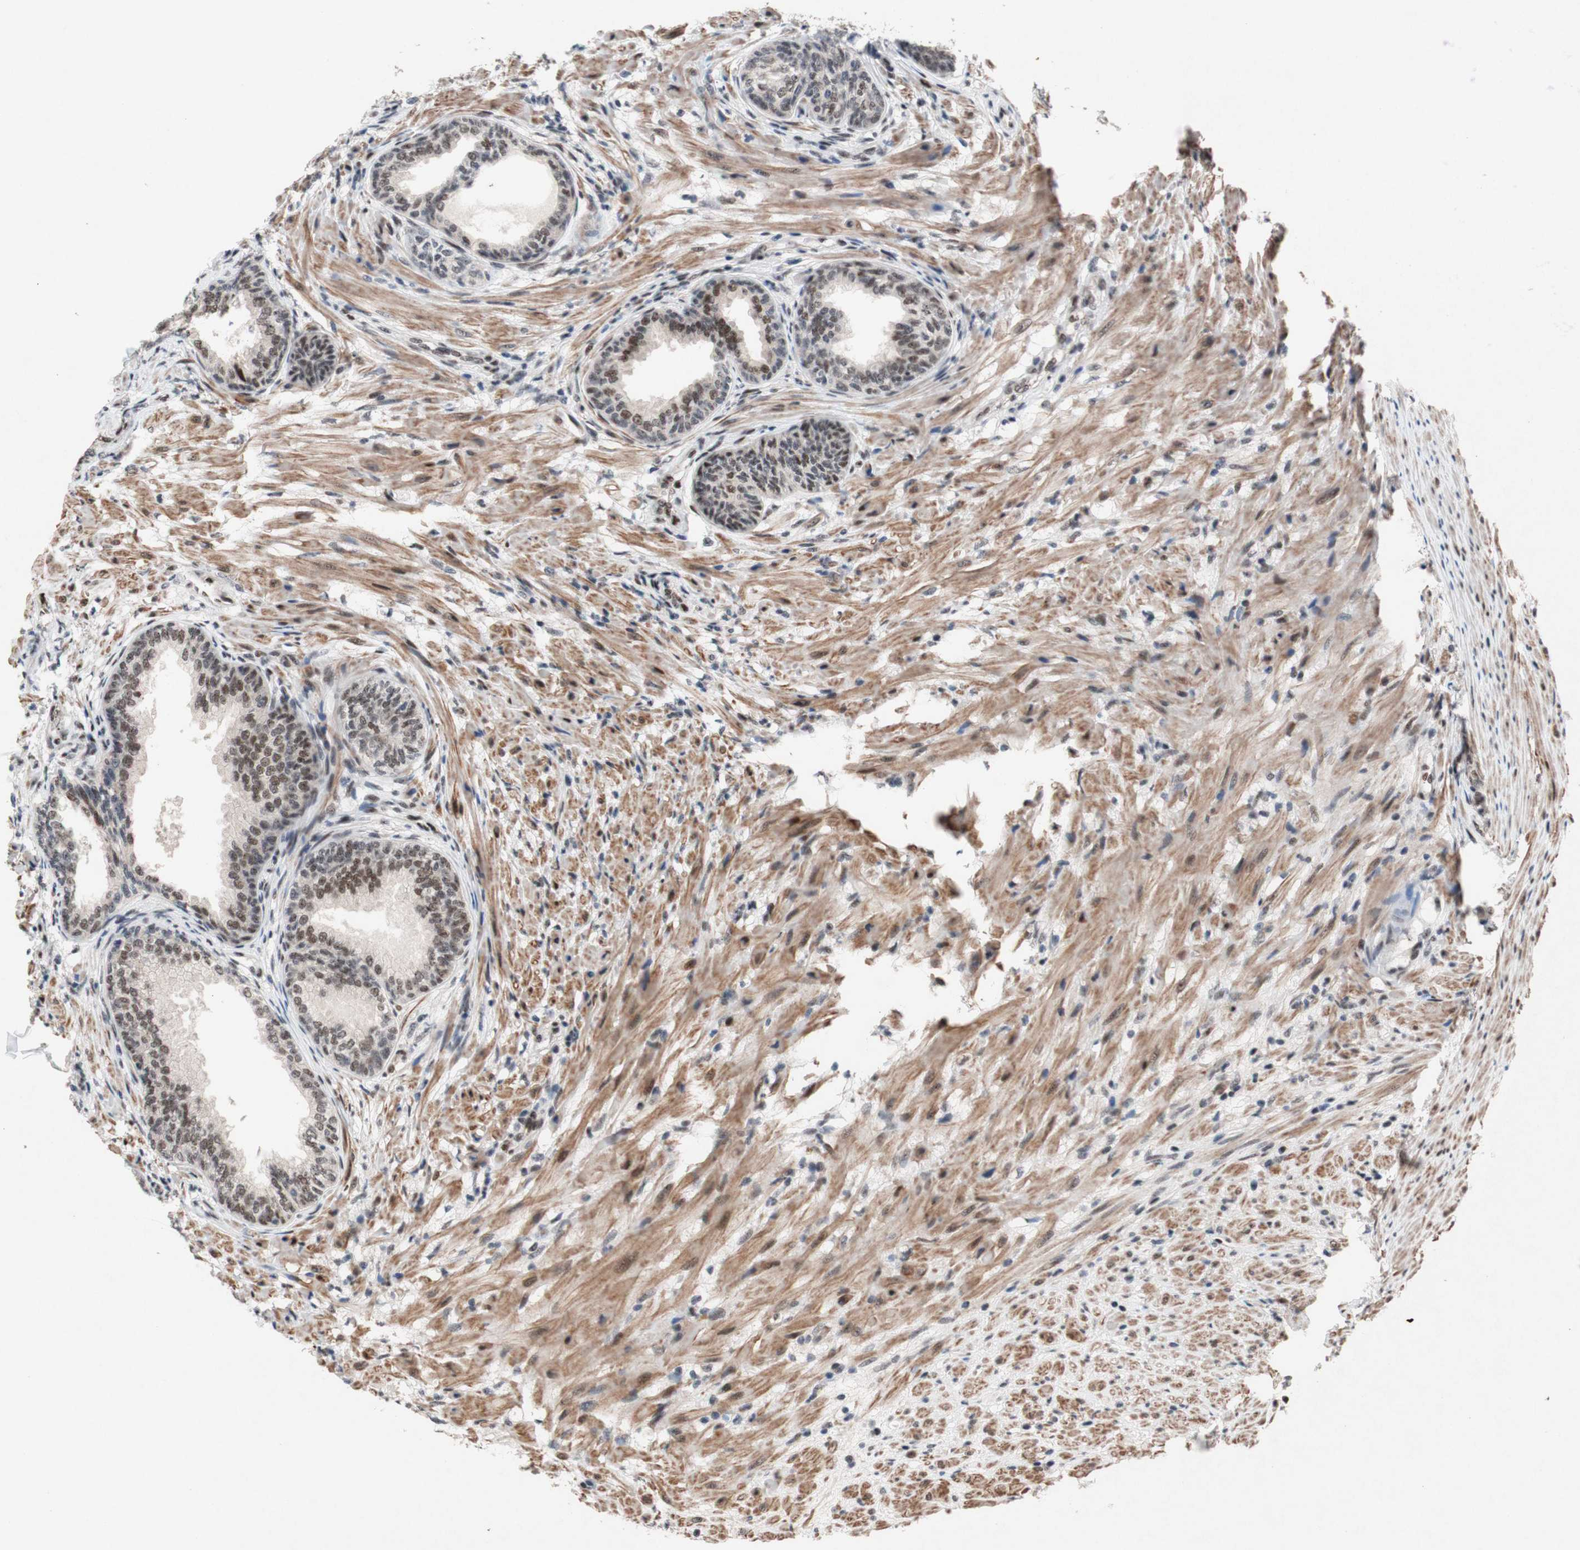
{"staining": {"intensity": "moderate", "quantity": ">75%", "location": "nuclear"}, "tissue": "prostate", "cell_type": "Glandular cells", "image_type": "normal", "snomed": [{"axis": "morphology", "description": "Normal tissue, NOS"}, {"axis": "topography", "description": "Prostate"}], "caption": "A histopathology image of prostate stained for a protein demonstrates moderate nuclear brown staining in glandular cells. (IHC, brightfield microscopy, high magnification).", "gene": "TLE1", "patient": {"sex": "male", "age": 76}}